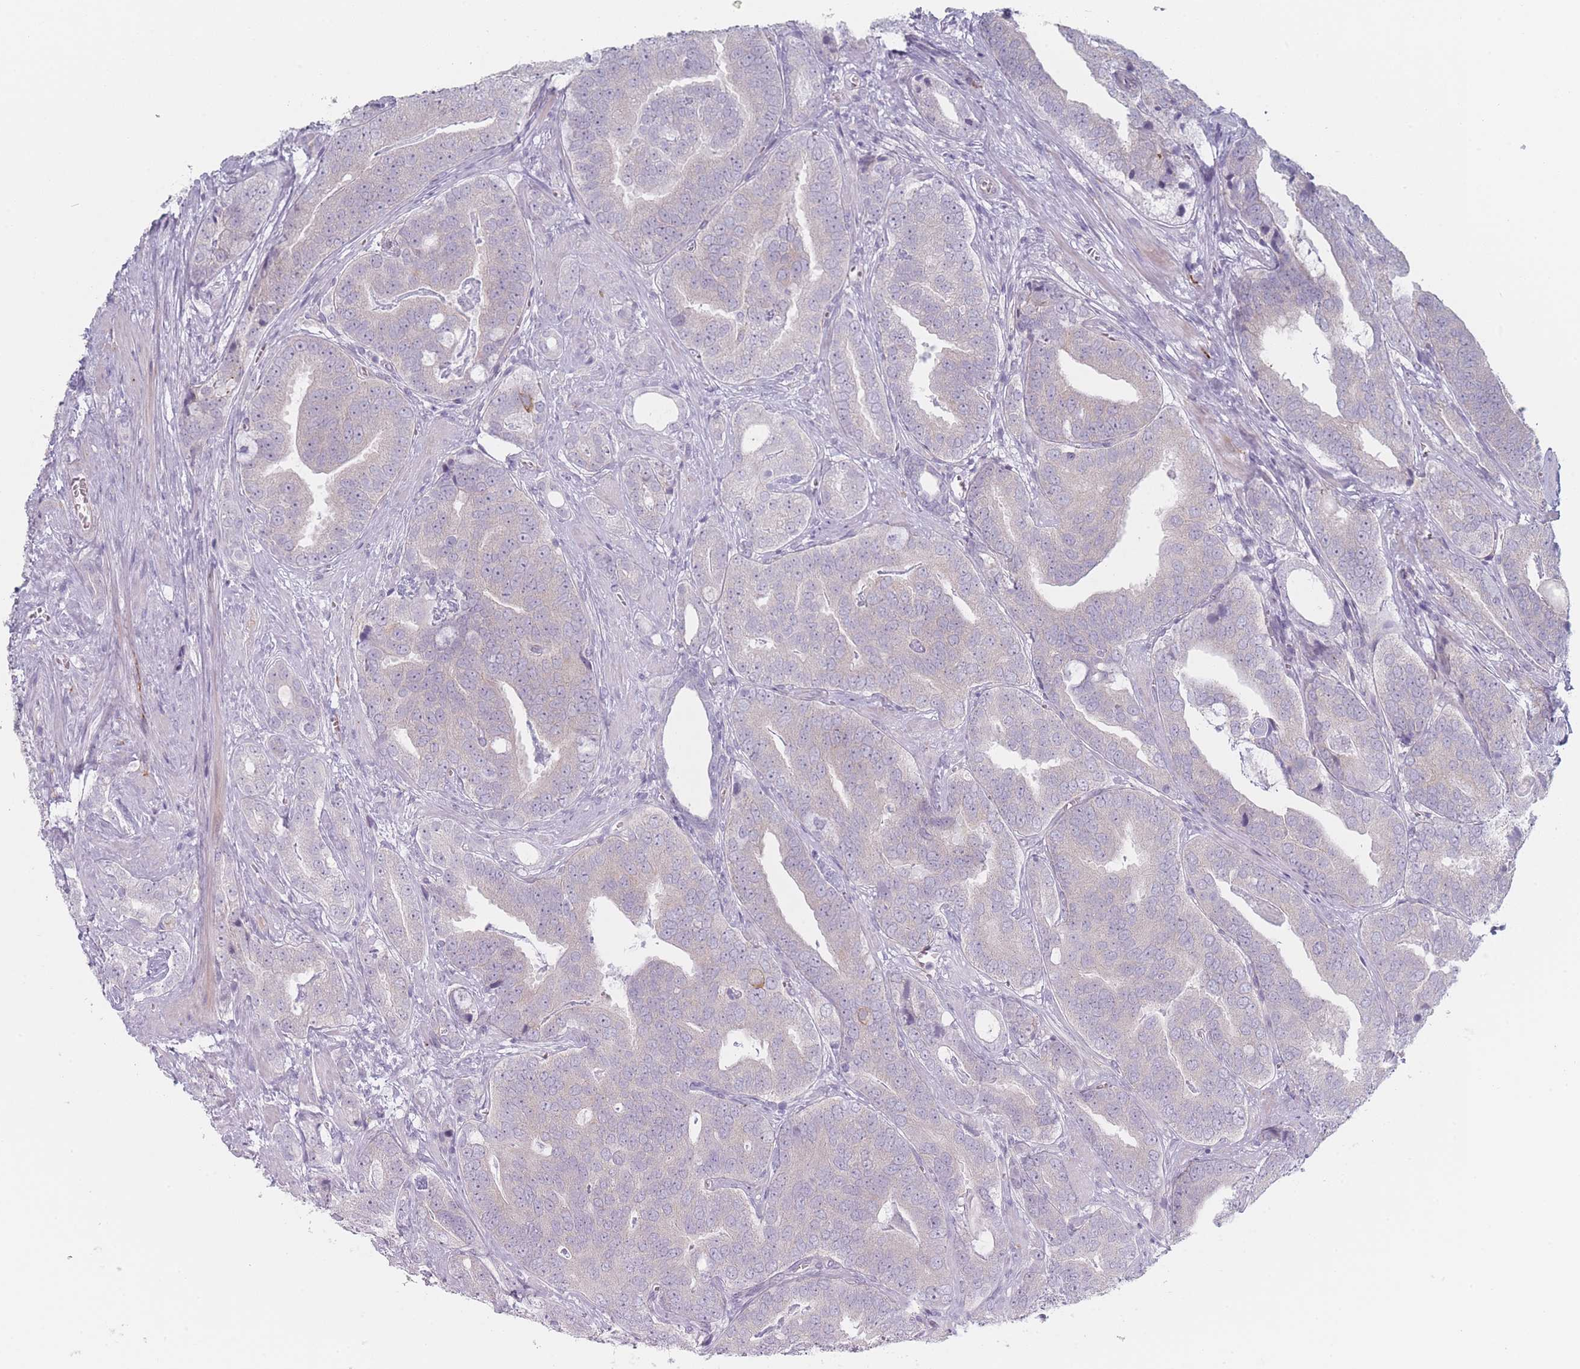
{"staining": {"intensity": "negative", "quantity": "none", "location": "none"}, "tissue": "prostate cancer", "cell_type": "Tumor cells", "image_type": "cancer", "snomed": [{"axis": "morphology", "description": "Adenocarcinoma, High grade"}, {"axis": "topography", "description": "Prostate"}], "caption": "The immunohistochemistry (IHC) photomicrograph has no significant positivity in tumor cells of prostate cancer (high-grade adenocarcinoma) tissue.", "gene": "RNF4", "patient": {"sex": "male", "age": 55}}